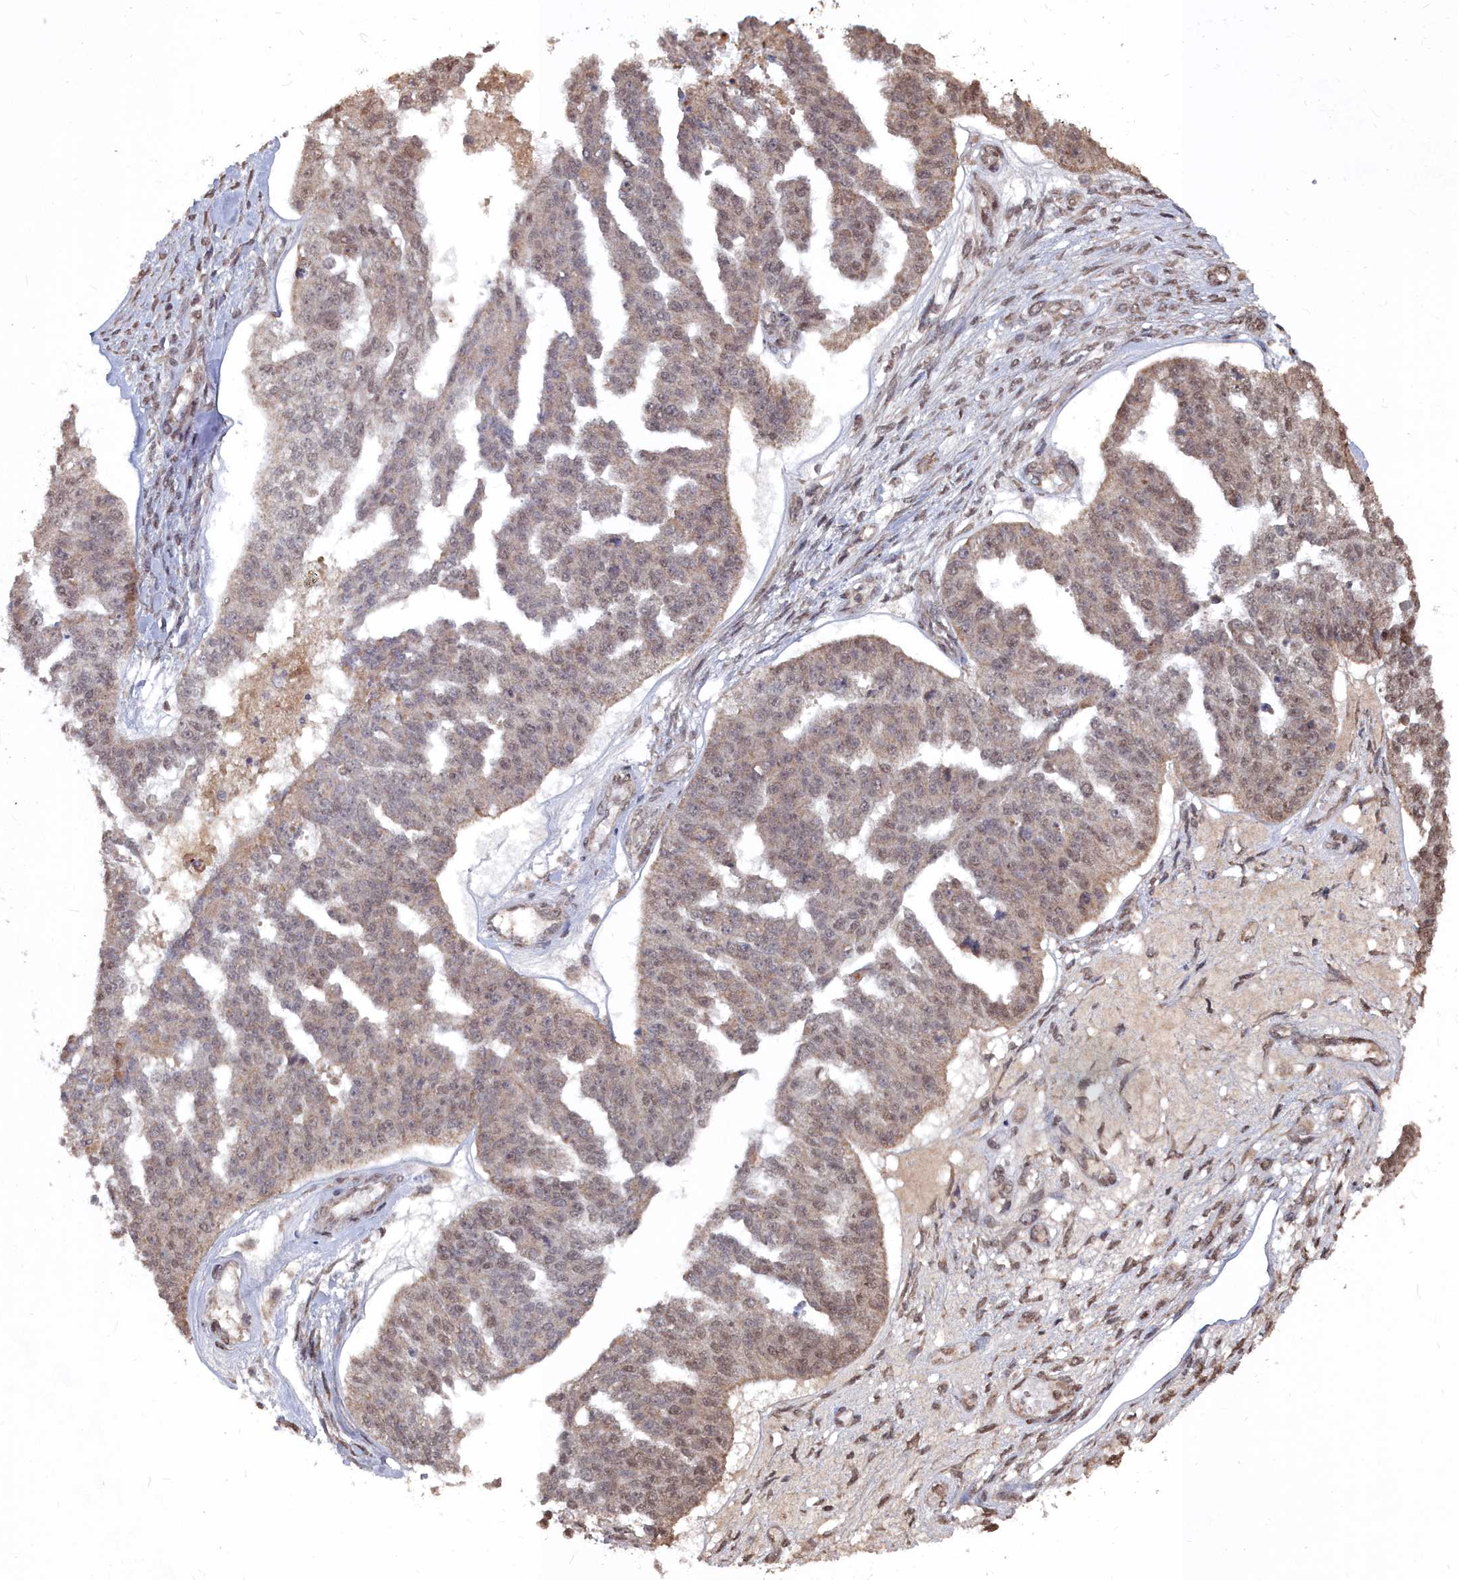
{"staining": {"intensity": "weak", "quantity": ">75%", "location": "cytoplasmic/membranous,nuclear"}, "tissue": "ovarian cancer", "cell_type": "Tumor cells", "image_type": "cancer", "snomed": [{"axis": "morphology", "description": "Cystadenocarcinoma, serous, NOS"}, {"axis": "topography", "description": "Ovary"}], "caption": "A micrograph showing weak cytoplasmic/membranous and nuclear expression in about >75% of tumor cells in serous cystadenocarcinoma (ovarian), as visualized by brown immunohistochemical staining.", "gene": "CCNP", "patient": {"sex": "female", "age": 58}}